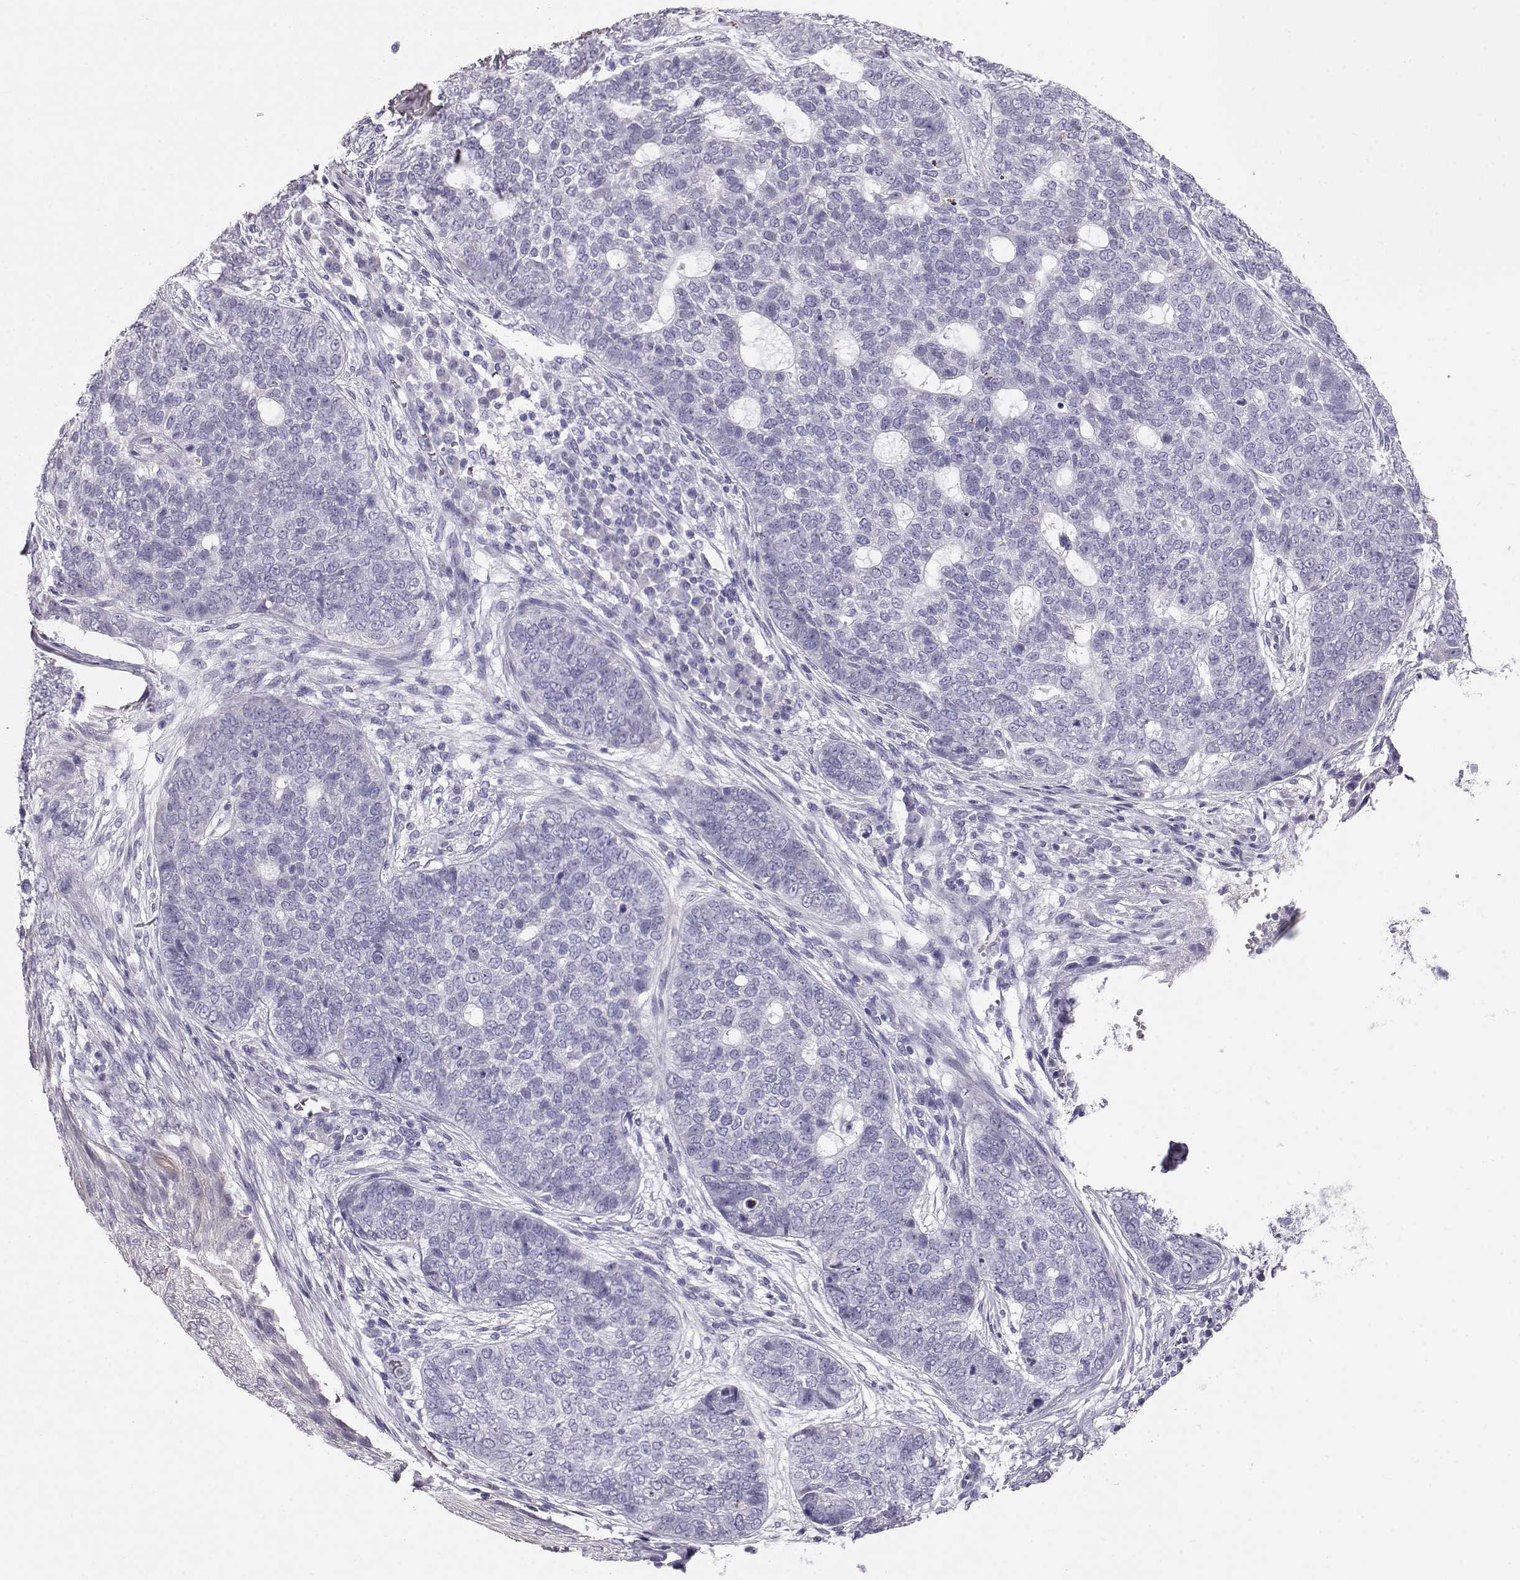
{"staining": {"intensity": "negative", "quantity": "none", "location": "none"}, "tissue": "skin cancer", "cell_type": "Tumor cells", "image_type": "cancer", "snomed": [{"axis": "morphology", "description": "Basal cell carcinoma"}, {"axis": "topography", "description": "Skin"}], "caption": "This is an immunohistochemistry (IHC) photomicrograph of human basal cell carcinoma (skin). There is no staining in tumor cells.", "gene": "GPR26", "patient": {"sex": "female", "age": 69}}